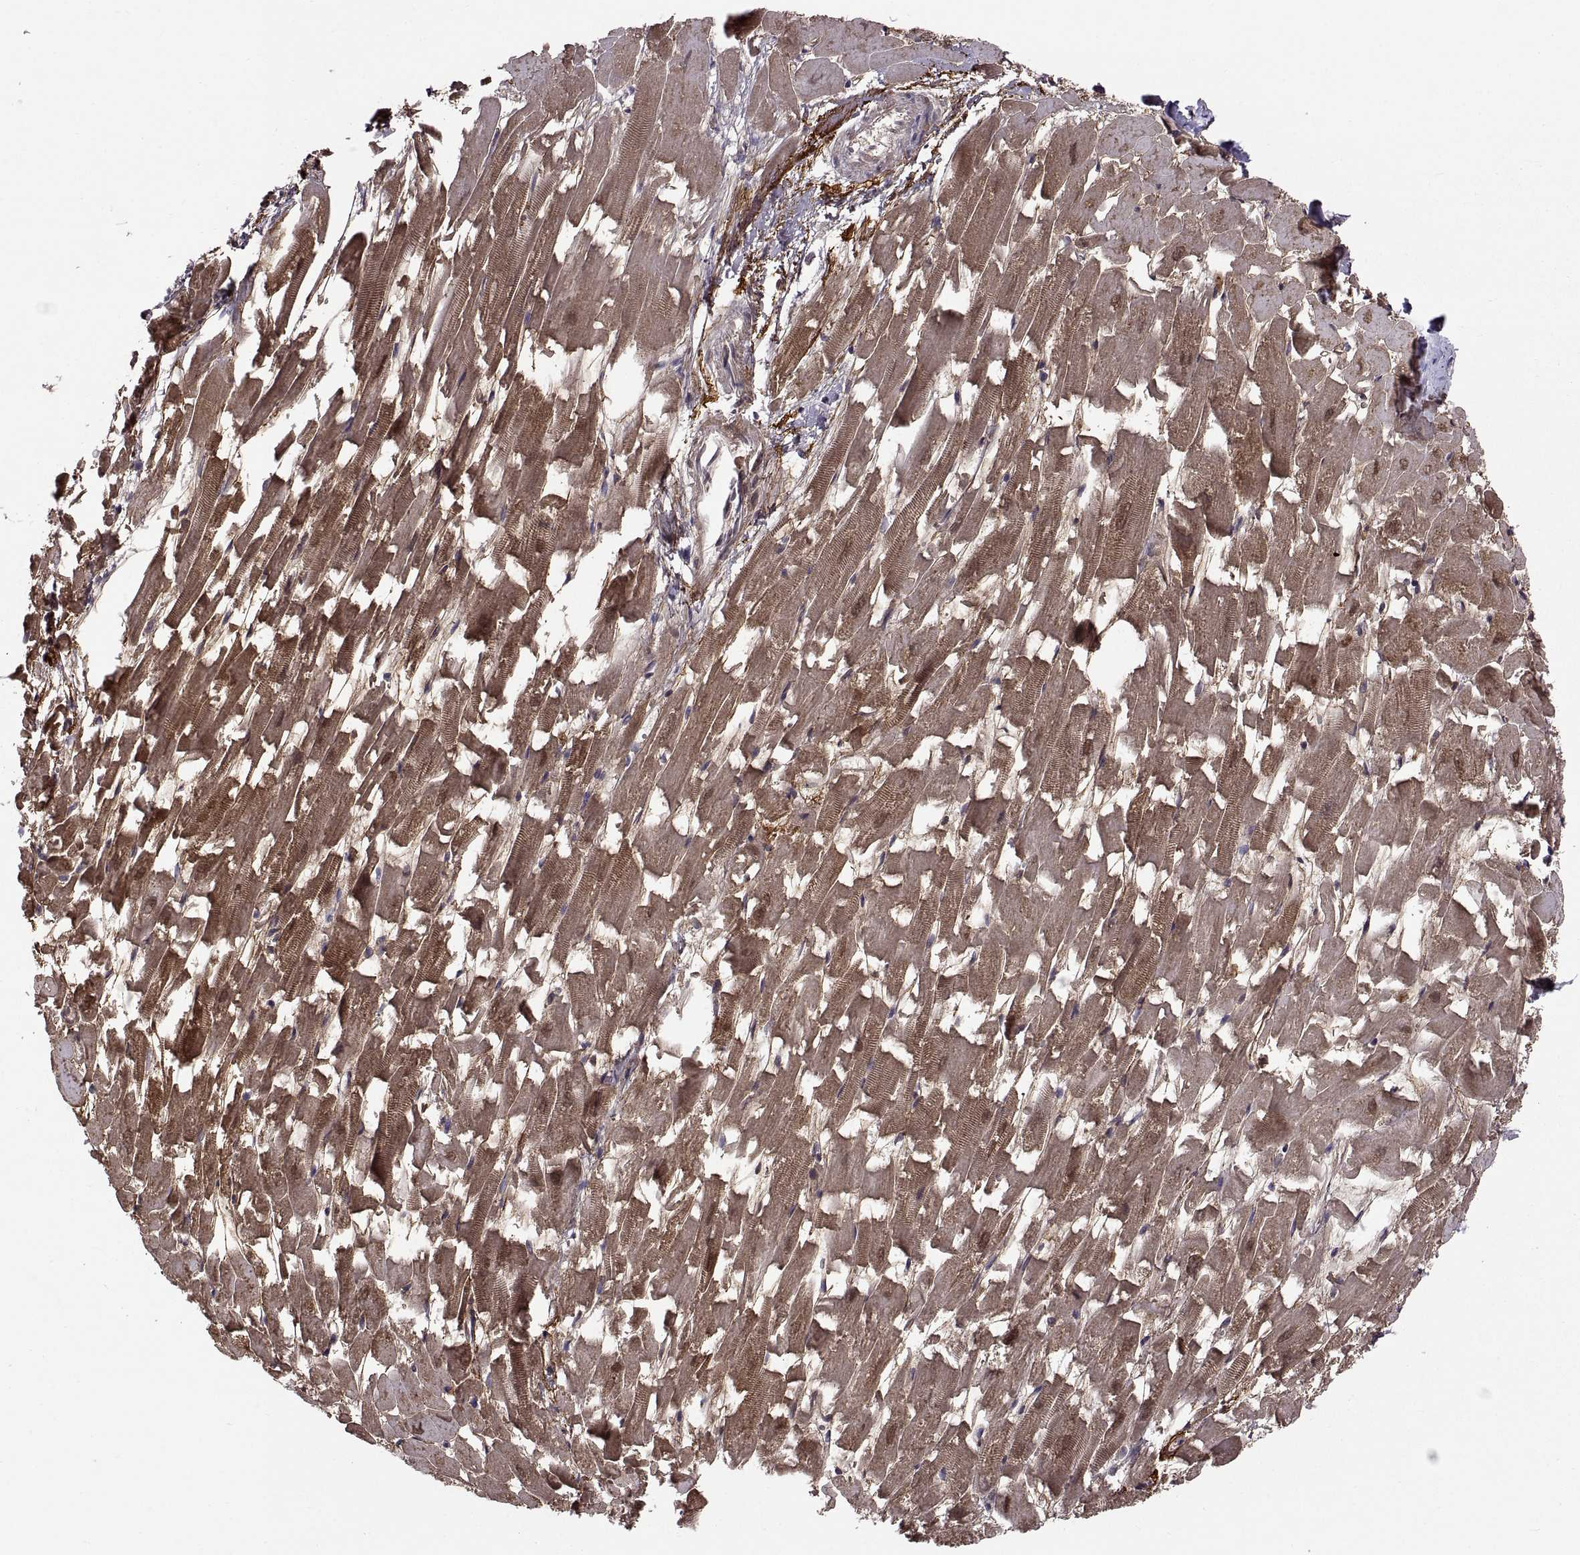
{"staining": {"intensity": "moderate", "quantity": ">75%", "location": "cytoplasmic/membranous"}, "tissue": "heart muscle", "cell_type": "Cardiomyocytes", "image_type": "normal", "snomed": [{"axis": "morphology", "description": "Normal tissue, NOS"}, {"axis": "topography", "description": "Heart"}], "caption": "Moderate cytoplasmic/membranous expression is identified in about >75% of cardiomyocytes in benign heart muscle.", "gene": "EMILIN2", "patient": {"sex": "female", "age": 64}}